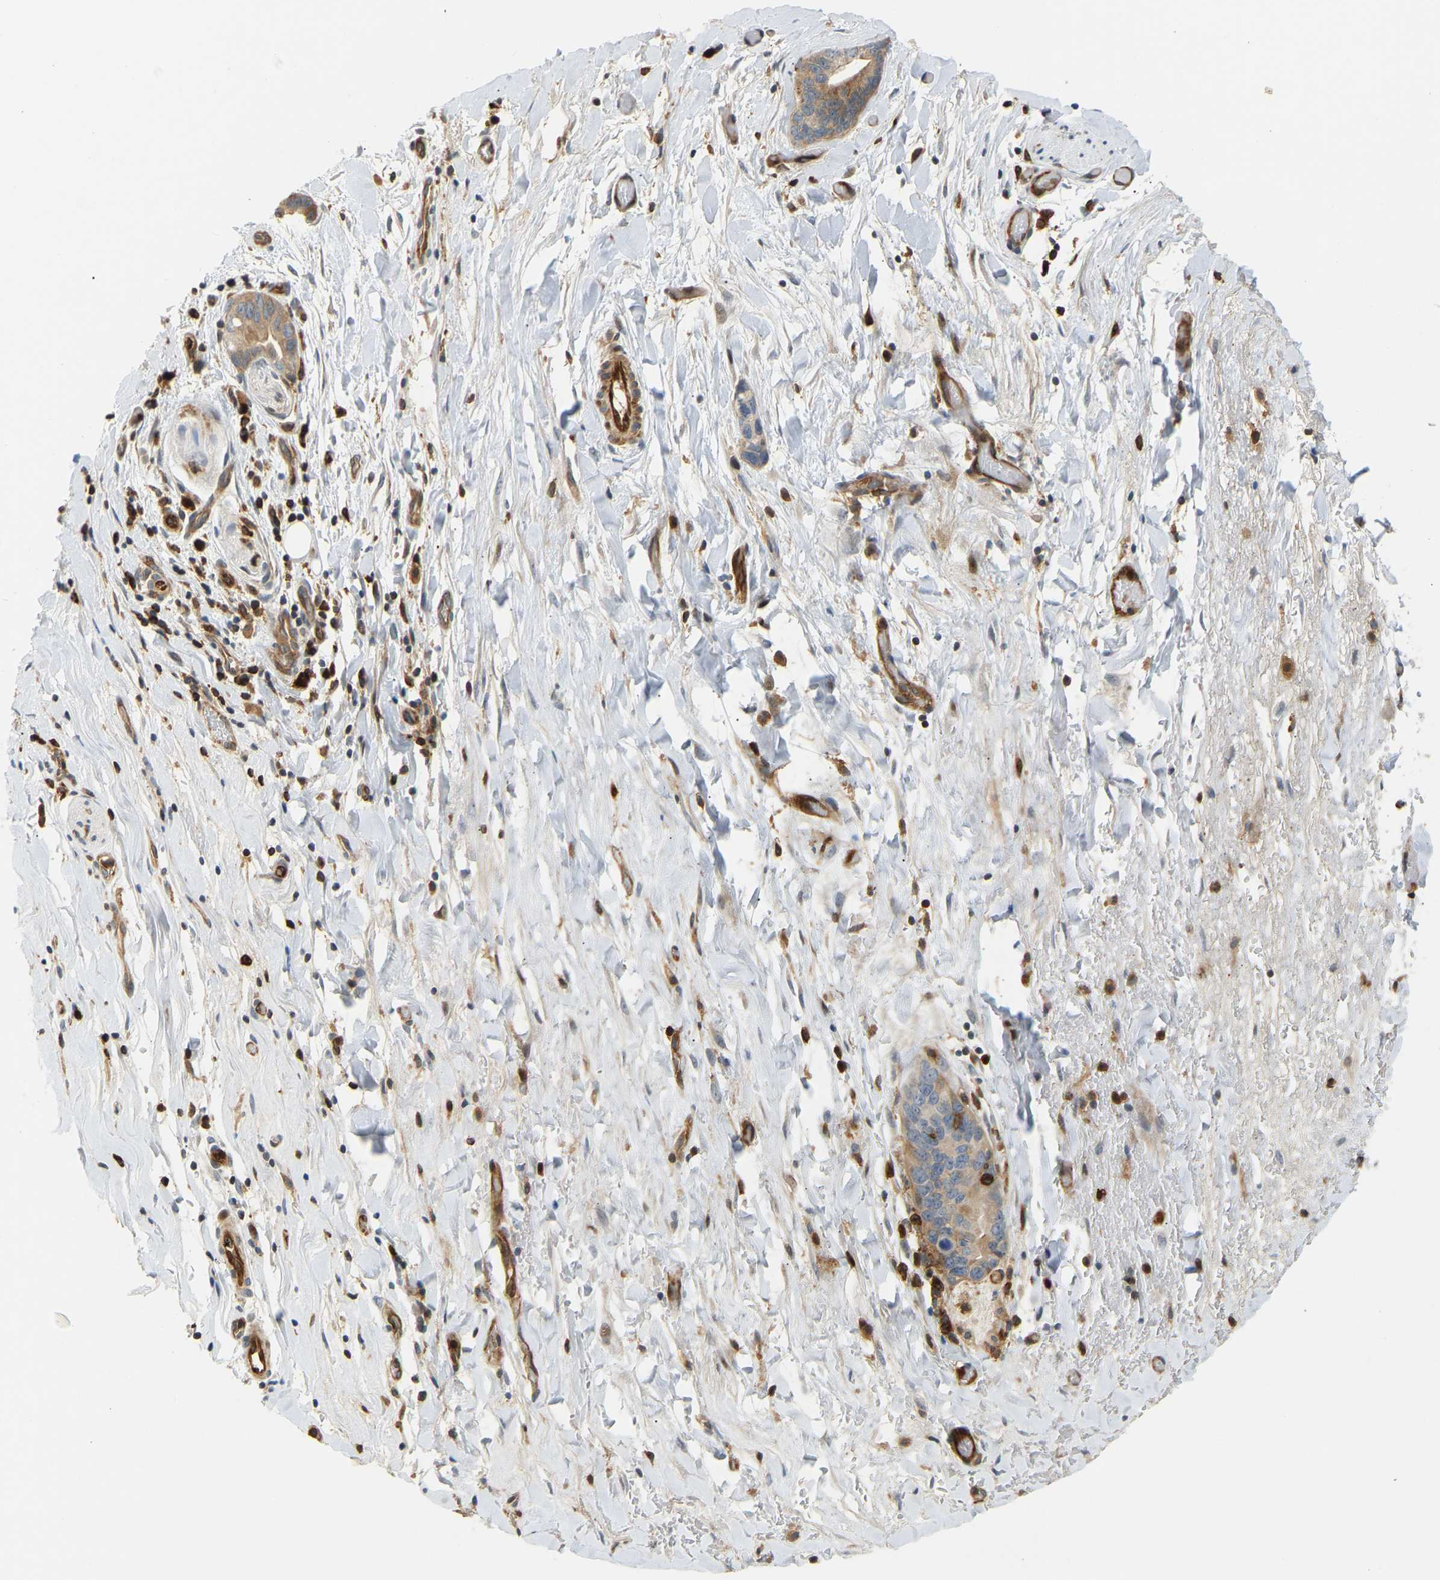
{"staining": {"intensity": "moderate", "quantity": "25%-75%", "location": "cytoplasmic/membranous"}, "tissue": "liver cancer", "cell_type": "Tumor cells", "image_type": "cancer", "snomed": [{"axis": "morphology", "description": "Cholangiocarcinoma"}, {"axis": "topography", "description": "Liver"}], "caption": "Moderate cytoplasmic/membranous protein positivity is seen in approximately 25%-75% of tumor cells in liver cholangiocarcinoma.", "gene": "PLCG2", "patient": {"sex": "female", "age": 55}}